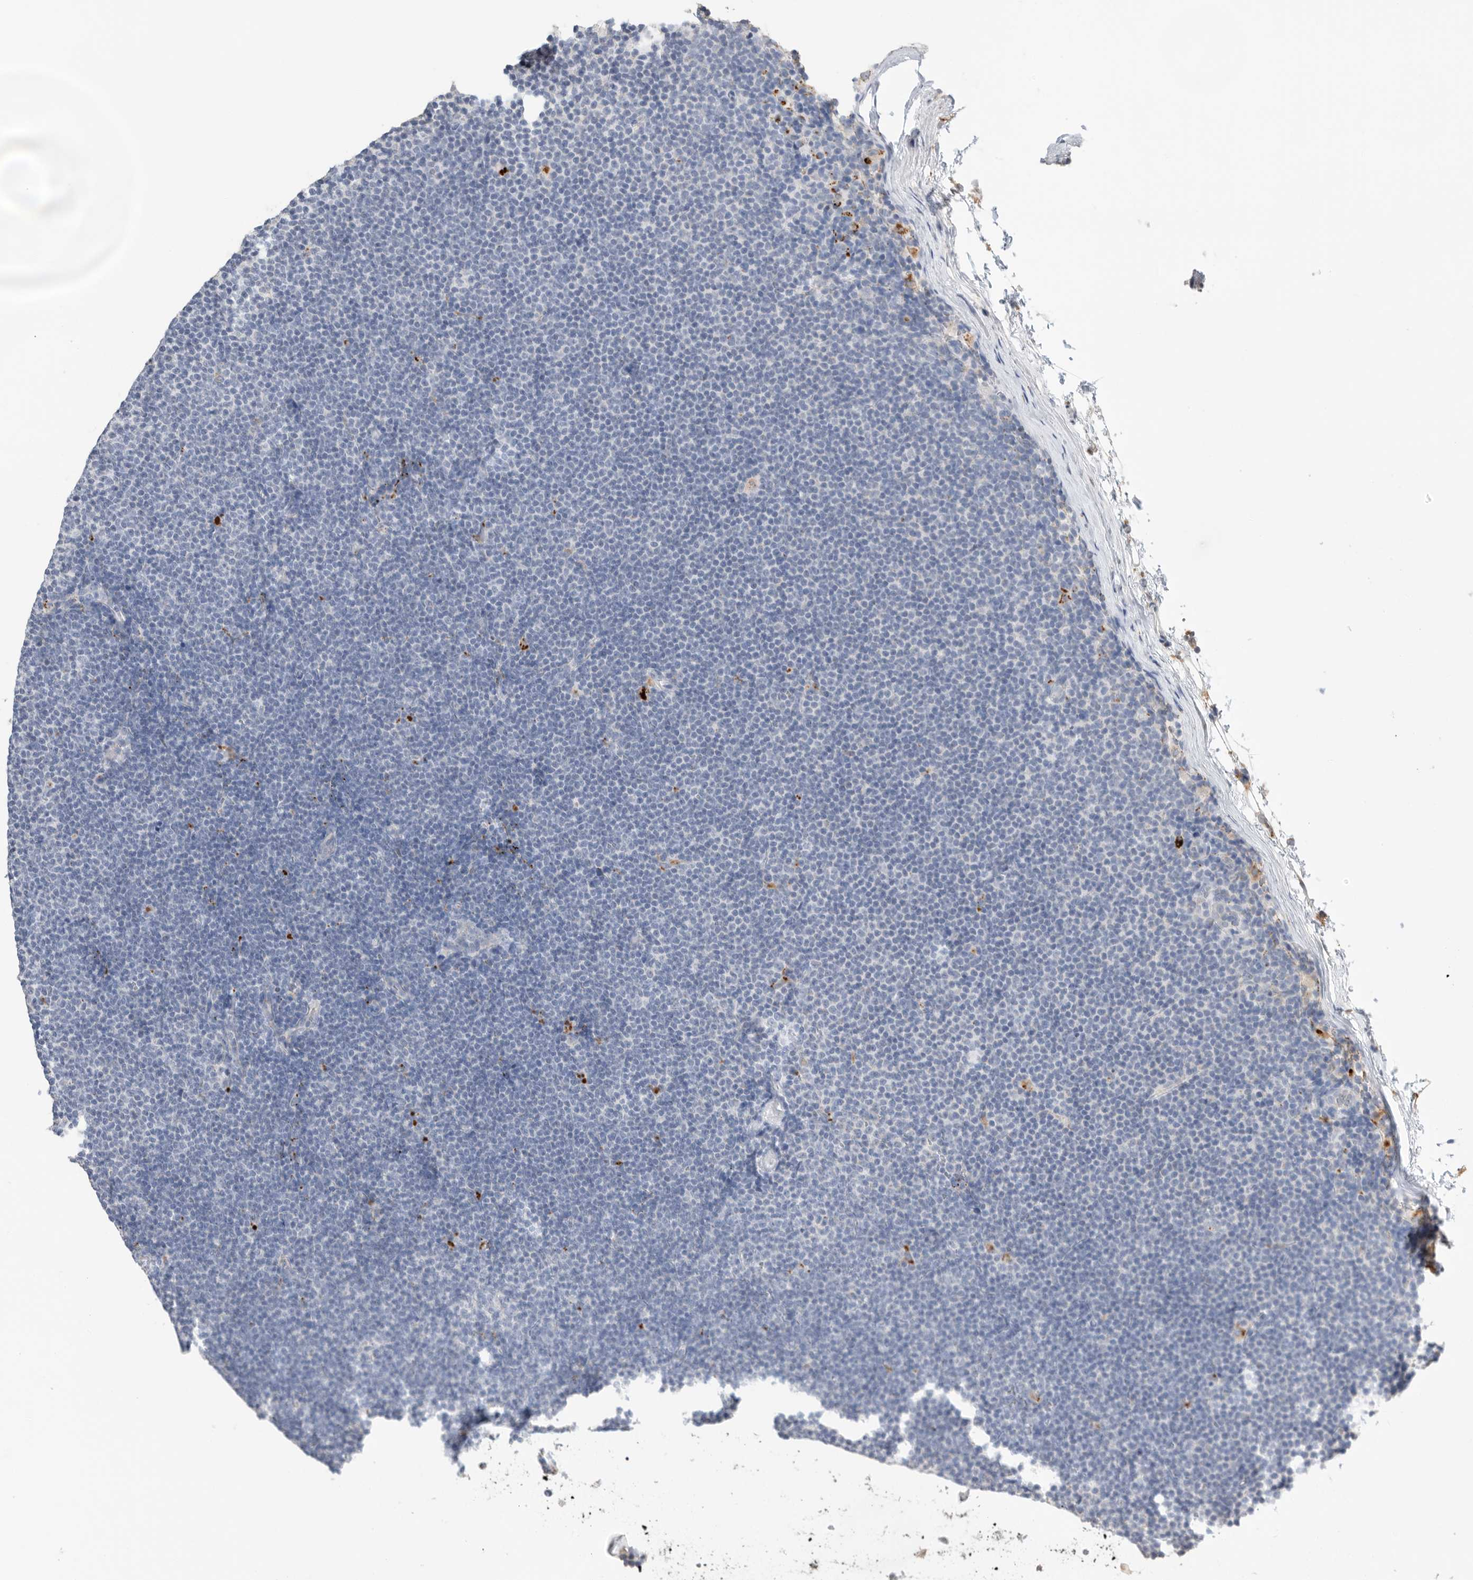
{"staining": {"intensity": "negative", "quantity": "none", "location": "none"}, "tissue": "lymphoma", "cell_type": "Tumor cells", "image_type": "cancer", "snomed": [{"axis": "morphology", "description": "Malignant lymphoma, non-Hodgkin's type, Low grade"}, {"axis": "topography", "description": "Lymph node"}], "caption": "High power microscopy micrograph of an immunohistochemistry micrograph of lymphoma, revealing no significant positivity in tumor cells.", "gene": "GGH", "patient": {"sex": "female", "age": 53}}